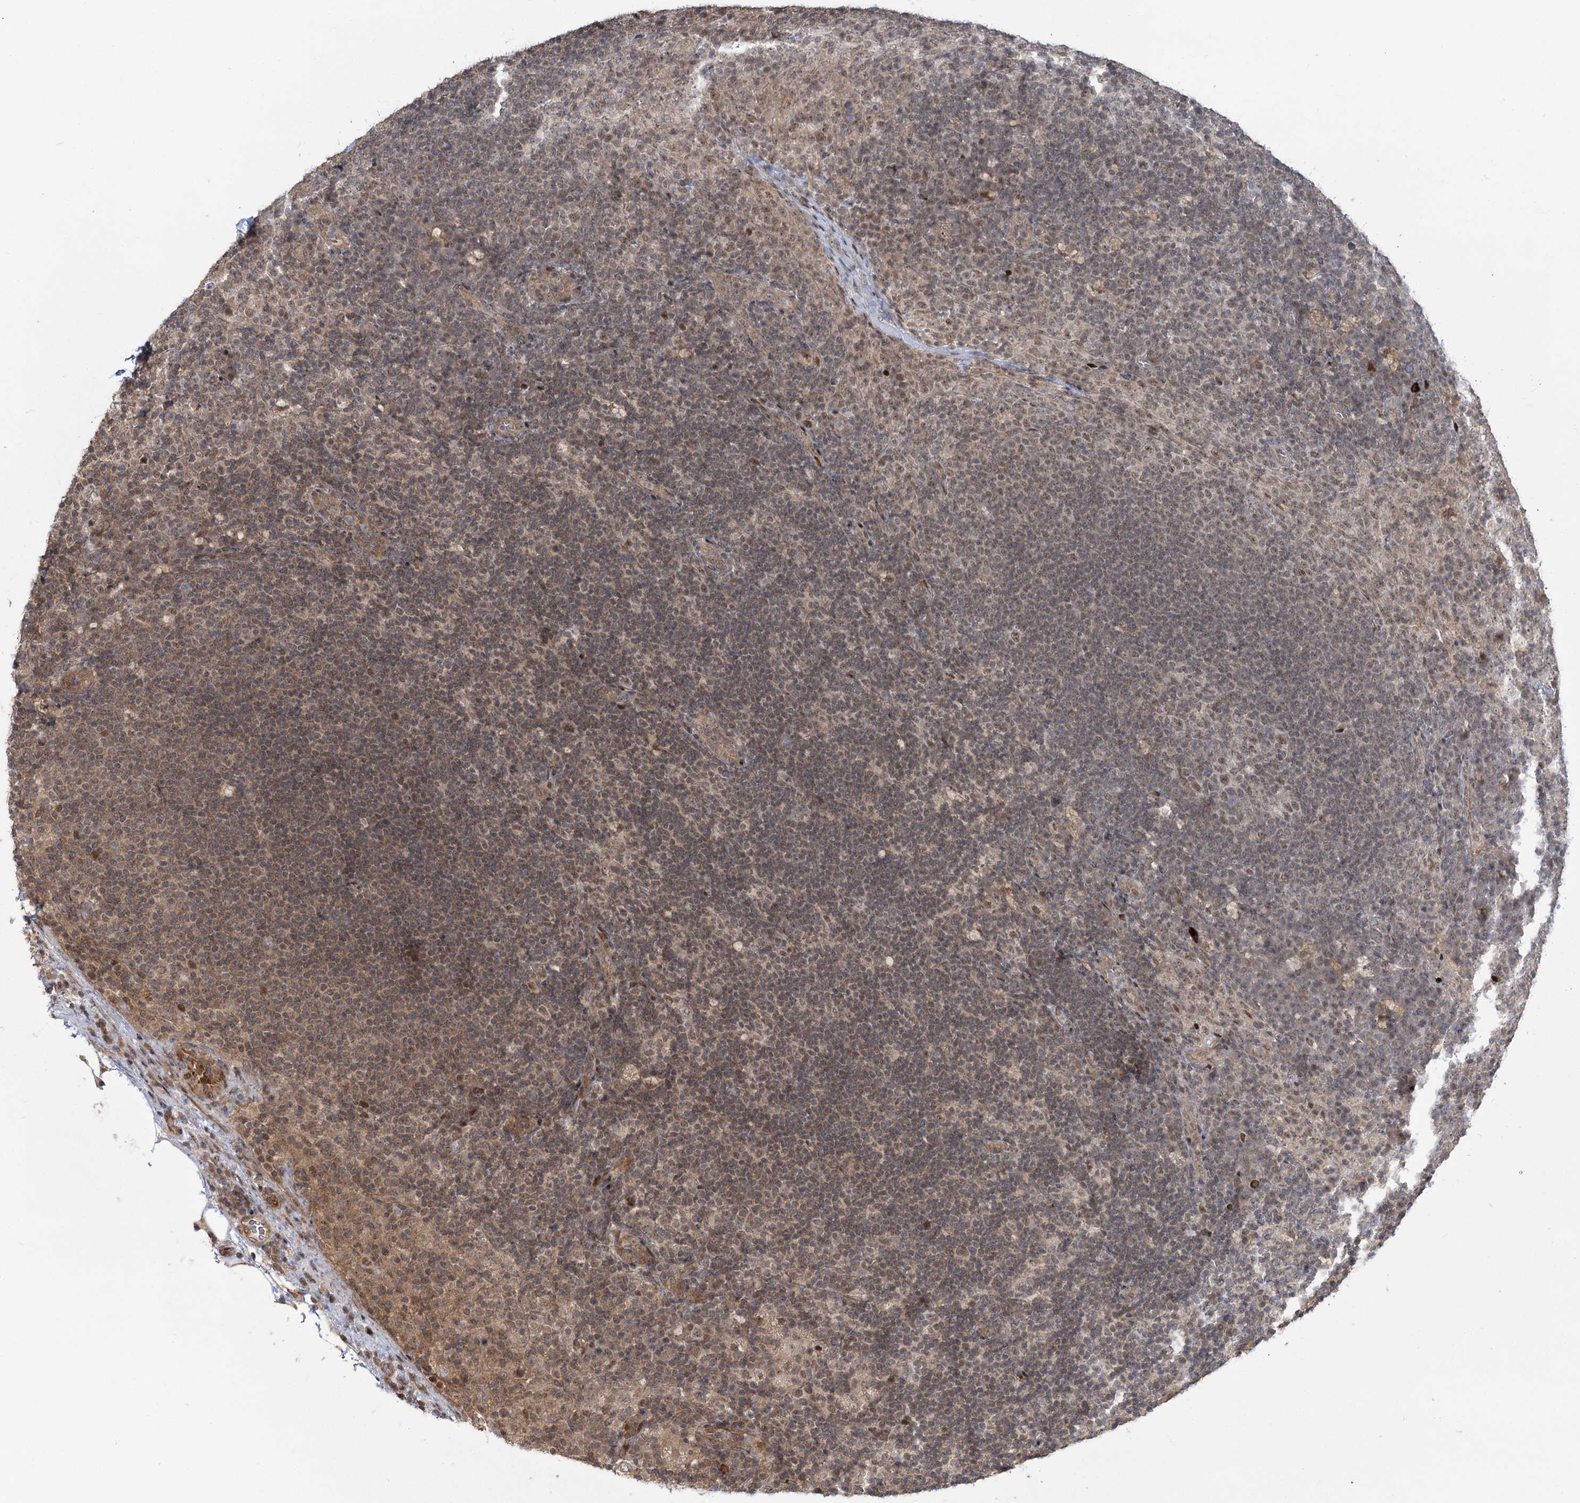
{"staining": {"intensity": "moderate", "quantity": "<25%", "location": "nuclear"}, "tissue": "lymph node", "cell_type": "Germinal center cells", "image_type": "normal", "snomed": [{"axis": "morphology", "description": "Normal tissue, NOS"}, {"axis": "topography", "description": "Lymph node"}], "caption": "A low amount of moderate nuclear positivity is present in about <25% of germinal center cells in benign lymph node.", "gene": "HELQ", "patient": {"sex": "female", "age": 70}}